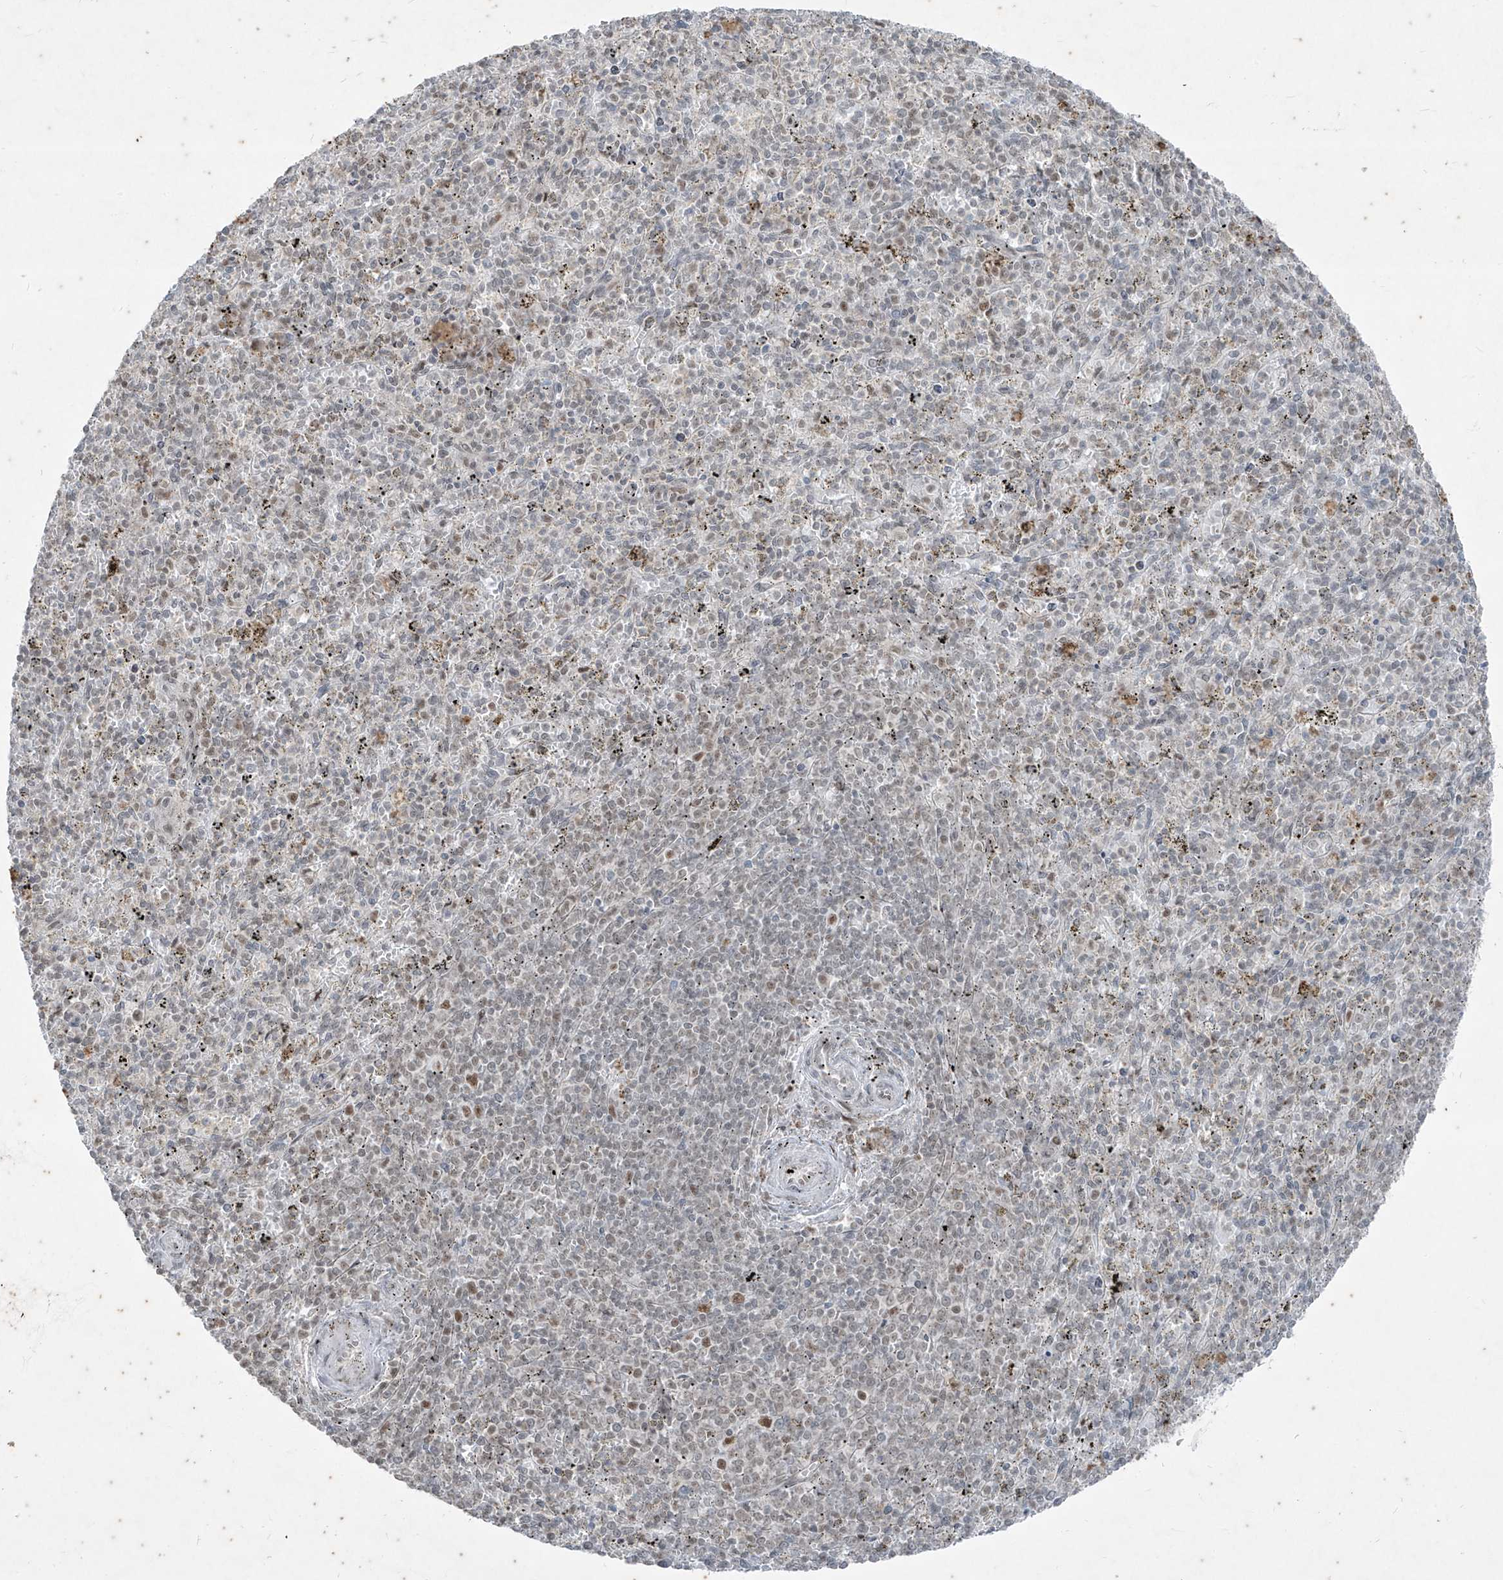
{"staining": {"intensity": "weak", "quantity": "25%-75%", "location": "nuclear"}, "tissue": "spleen", "cell_type": "Cells in red pulp", "image_type": "normal", "snomed": [{"axis": "morphology", "description": "Normal tissue, NOS"}, {"axis": "topography", "description": "Spleen"}], "caption": "The image demonstrates immunohistochemical staining of benign spleen. There is weak nuclear staining is present in about 25%-75% of cells in red pulp.", "gene": "ZNF354B", "patient": {"sex": "male", "age": 72}}